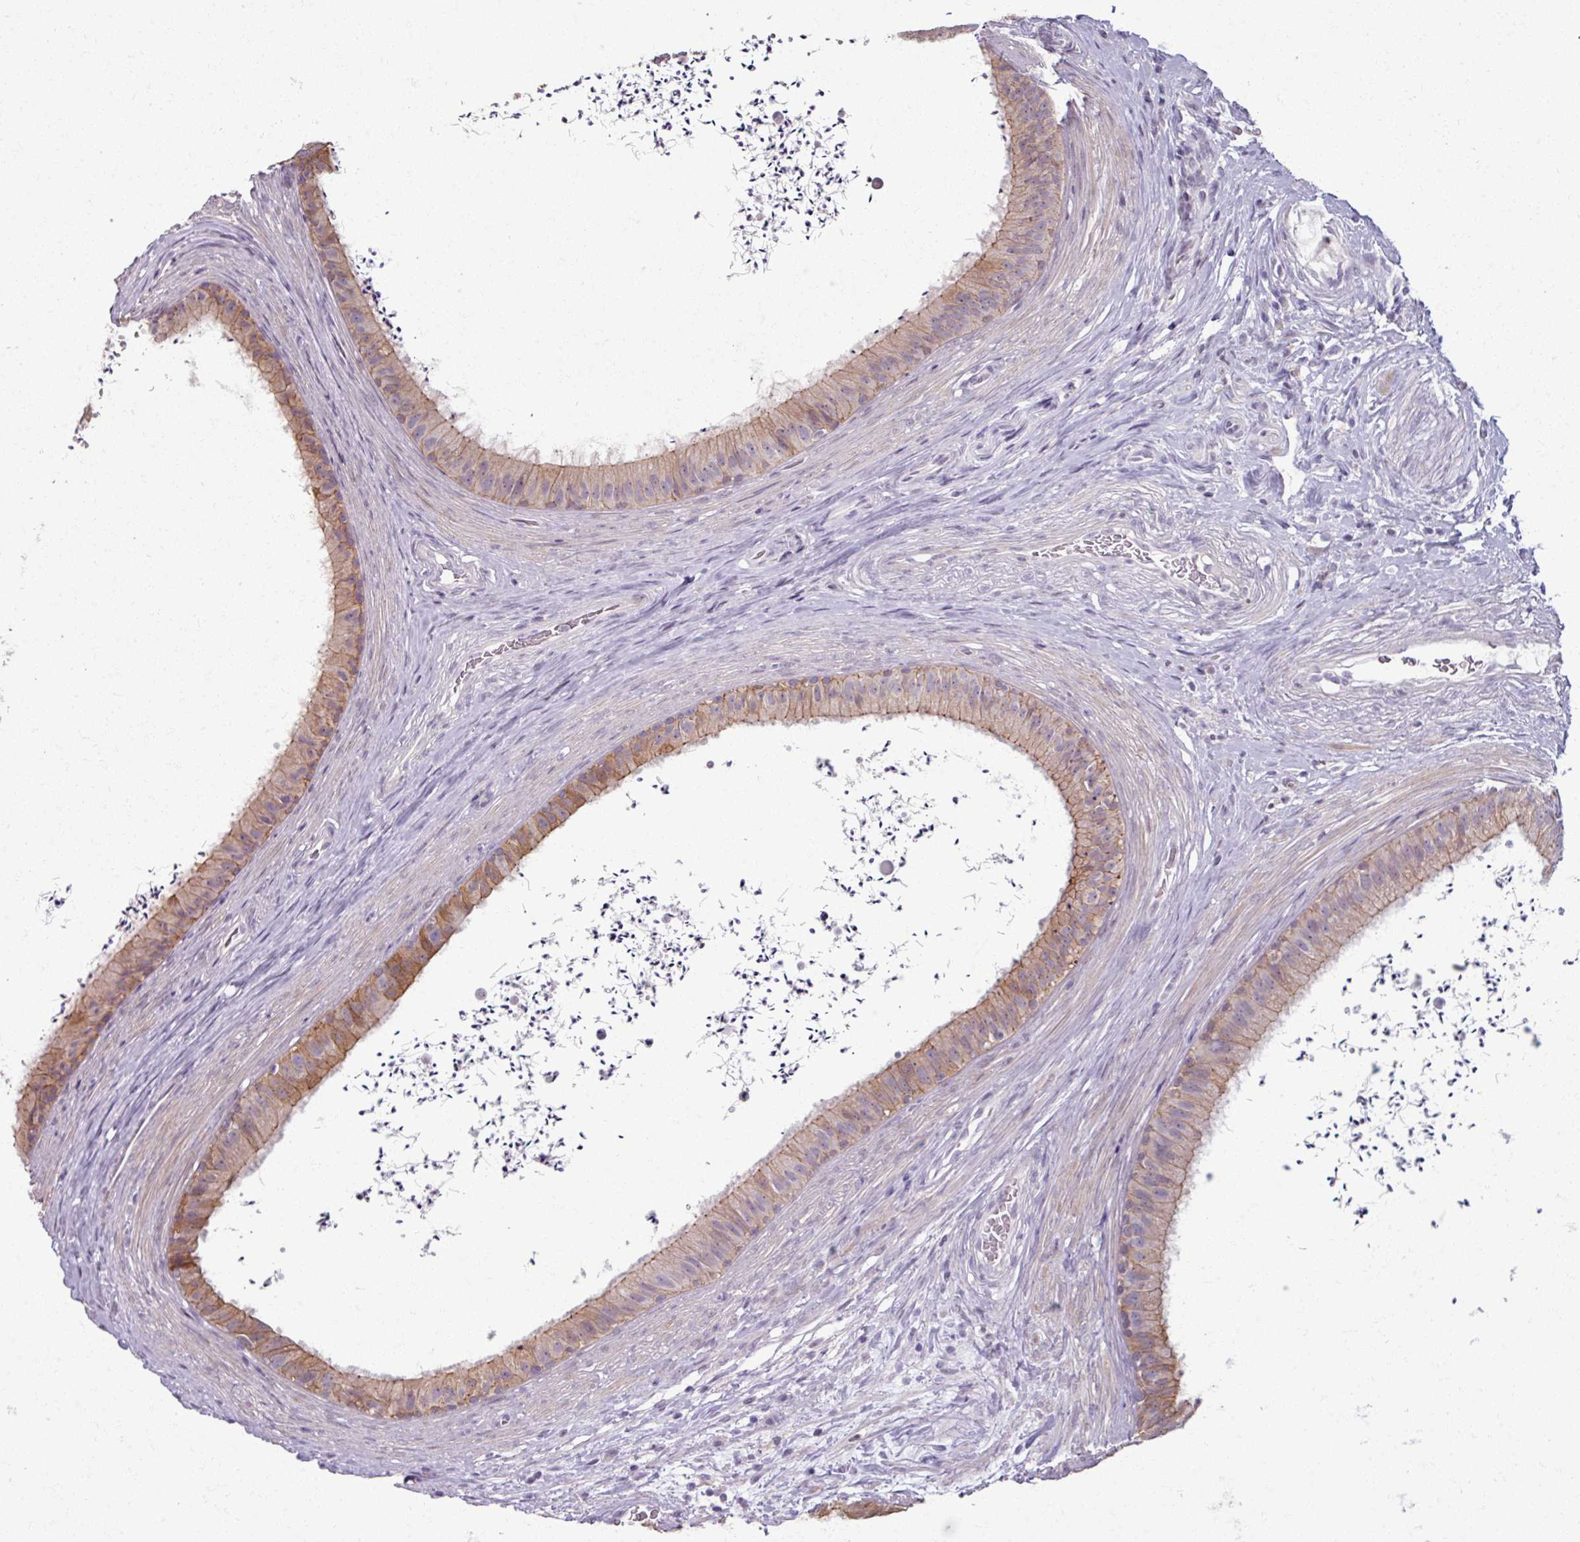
{"staining": {"intensity": "moderate", "quantity": "25%-75%", "location": "cytoplasmic/membranous"}, "tissue": "epididymis", "cell_type": "Glandular cells", "image_type": "normal", "snomed": [{"axis": "morphology", "description": "Normal tissue, NOS"}, {"axis": "topography", "description": "Testis"}, {"axis": "topography", "description": "Epididymis"}], "caption": "Epididymis was stained to show a protein in brown. There is medium levels of moderate cytoplasmic/membranous expression in approximately 25%-75% of glandular cells.", "gene": "PNMA6A", "patient": {"sex": "male", "age": 41}}